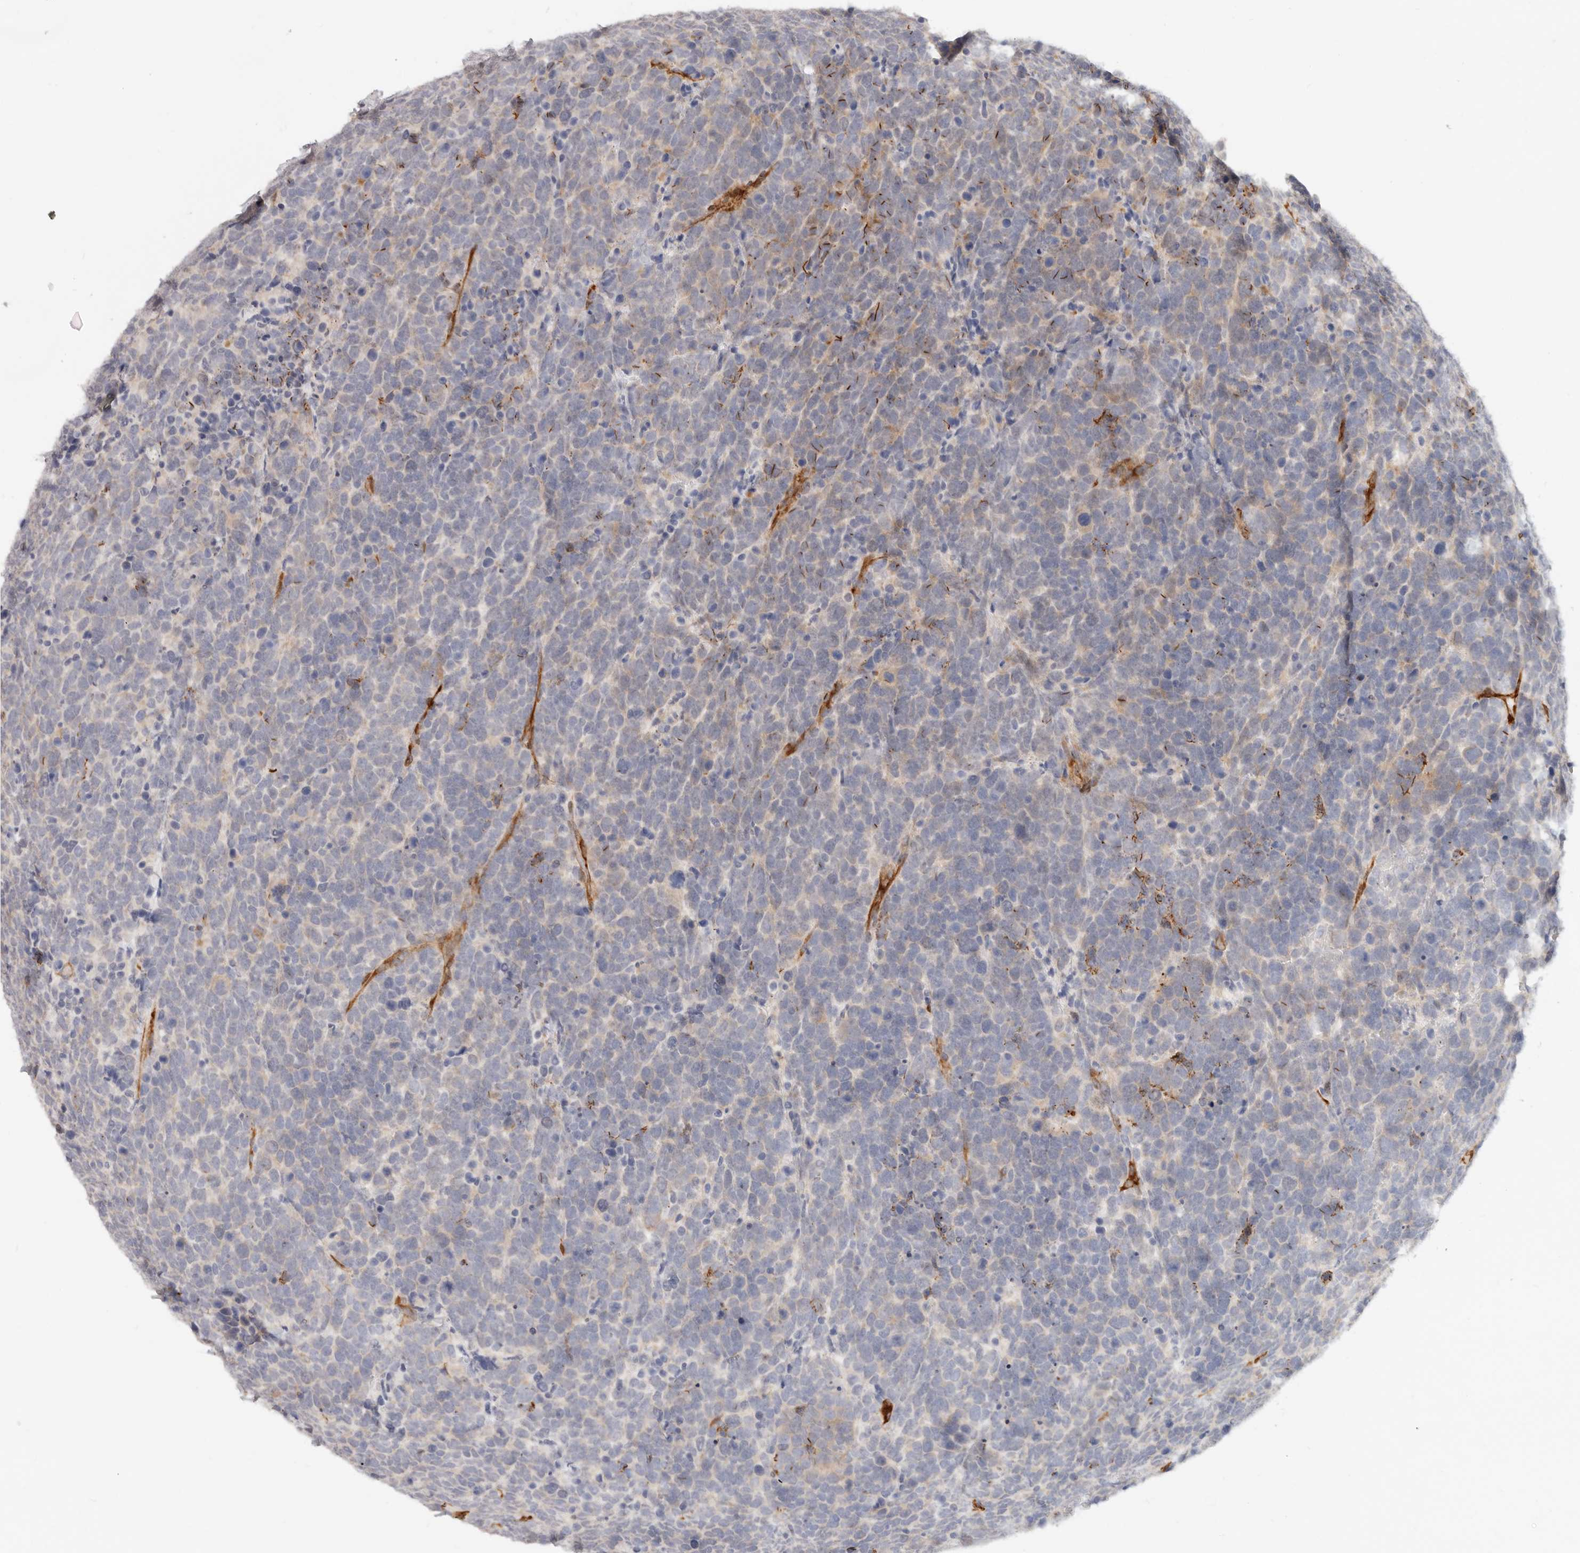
{"staining": {"intensity": "moderate", "quantity": "<25%", "location": "cytoplasmic/membranous,nuclear"}, "tissue": "urothelial cancer", "cell_type": "Tumor cells", "image_type": "cancer", "snomed": [{"axis": "morphology", "description": "Urothelial carcinoma, High grade"}, {"axis": "topography", "description": "Urinary bladder"}], "caption": "Tumor cells show low levels of moderate cytoplasmic/membranous and nuclear staining in approximately <25% of cells in urothelial cancer. (IHC, brightfield microscopy, high magnification).", "gene": "SASS6", "patient": {"sex": "female", "age": 82}}